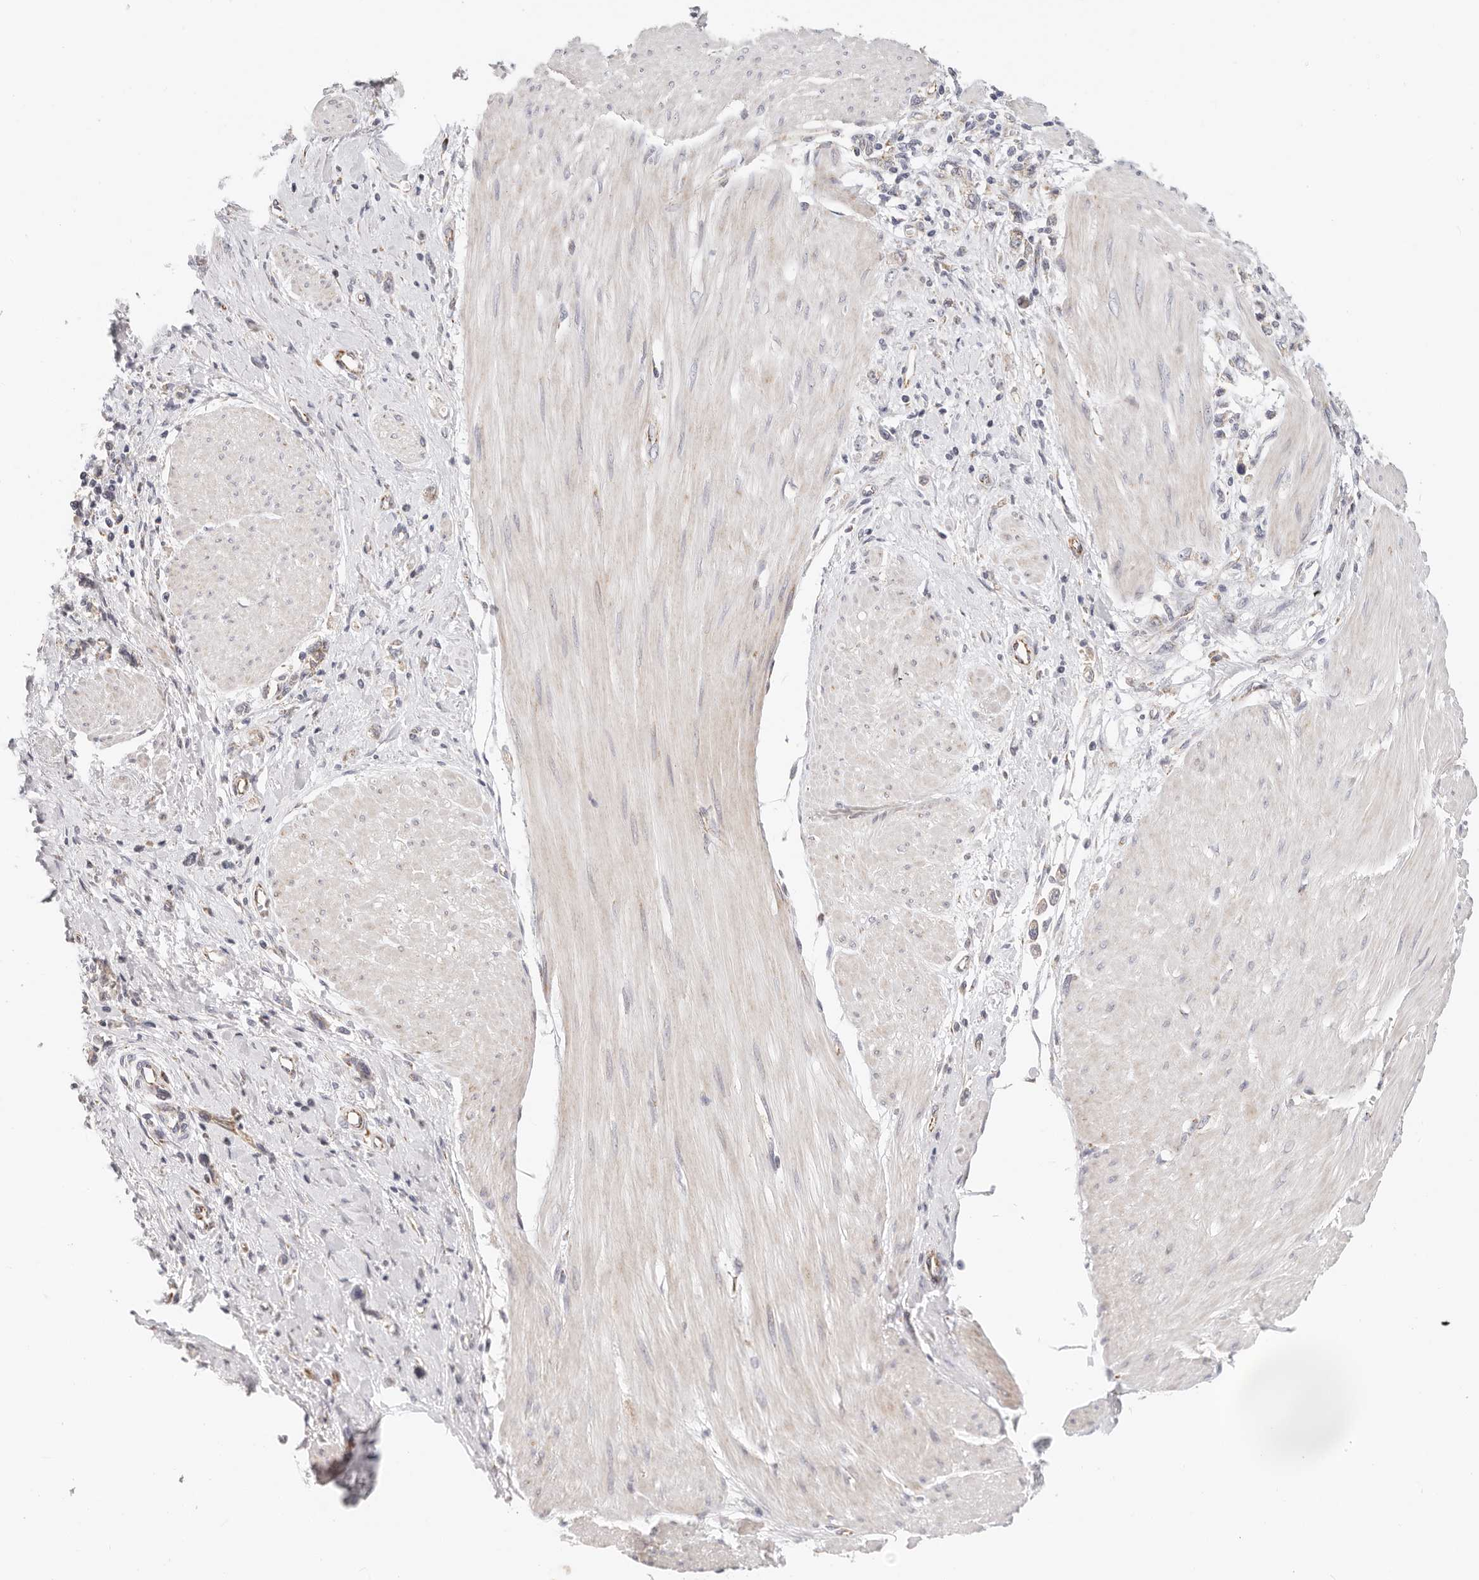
{"staining": {"intensity": "weak", "quantity": "<25%", "location": "cytoplasmic/membranous"}, "tissue": "stomach cancer", "cell_type": "Tumor cells", "image_type": "cancer", "snomed": [{"axis": "morphology", "description": "Adenocarcinoma, NOS"}, {"axis": "topography", "description": "Stomach"}], "caption": "This is an immunohistochemistry (IHC) micrograph of human stomach cancer. There is no positivity in tumor cells.", "gene": "AFDN", "patient": {"sex": "female", "age": 76}}